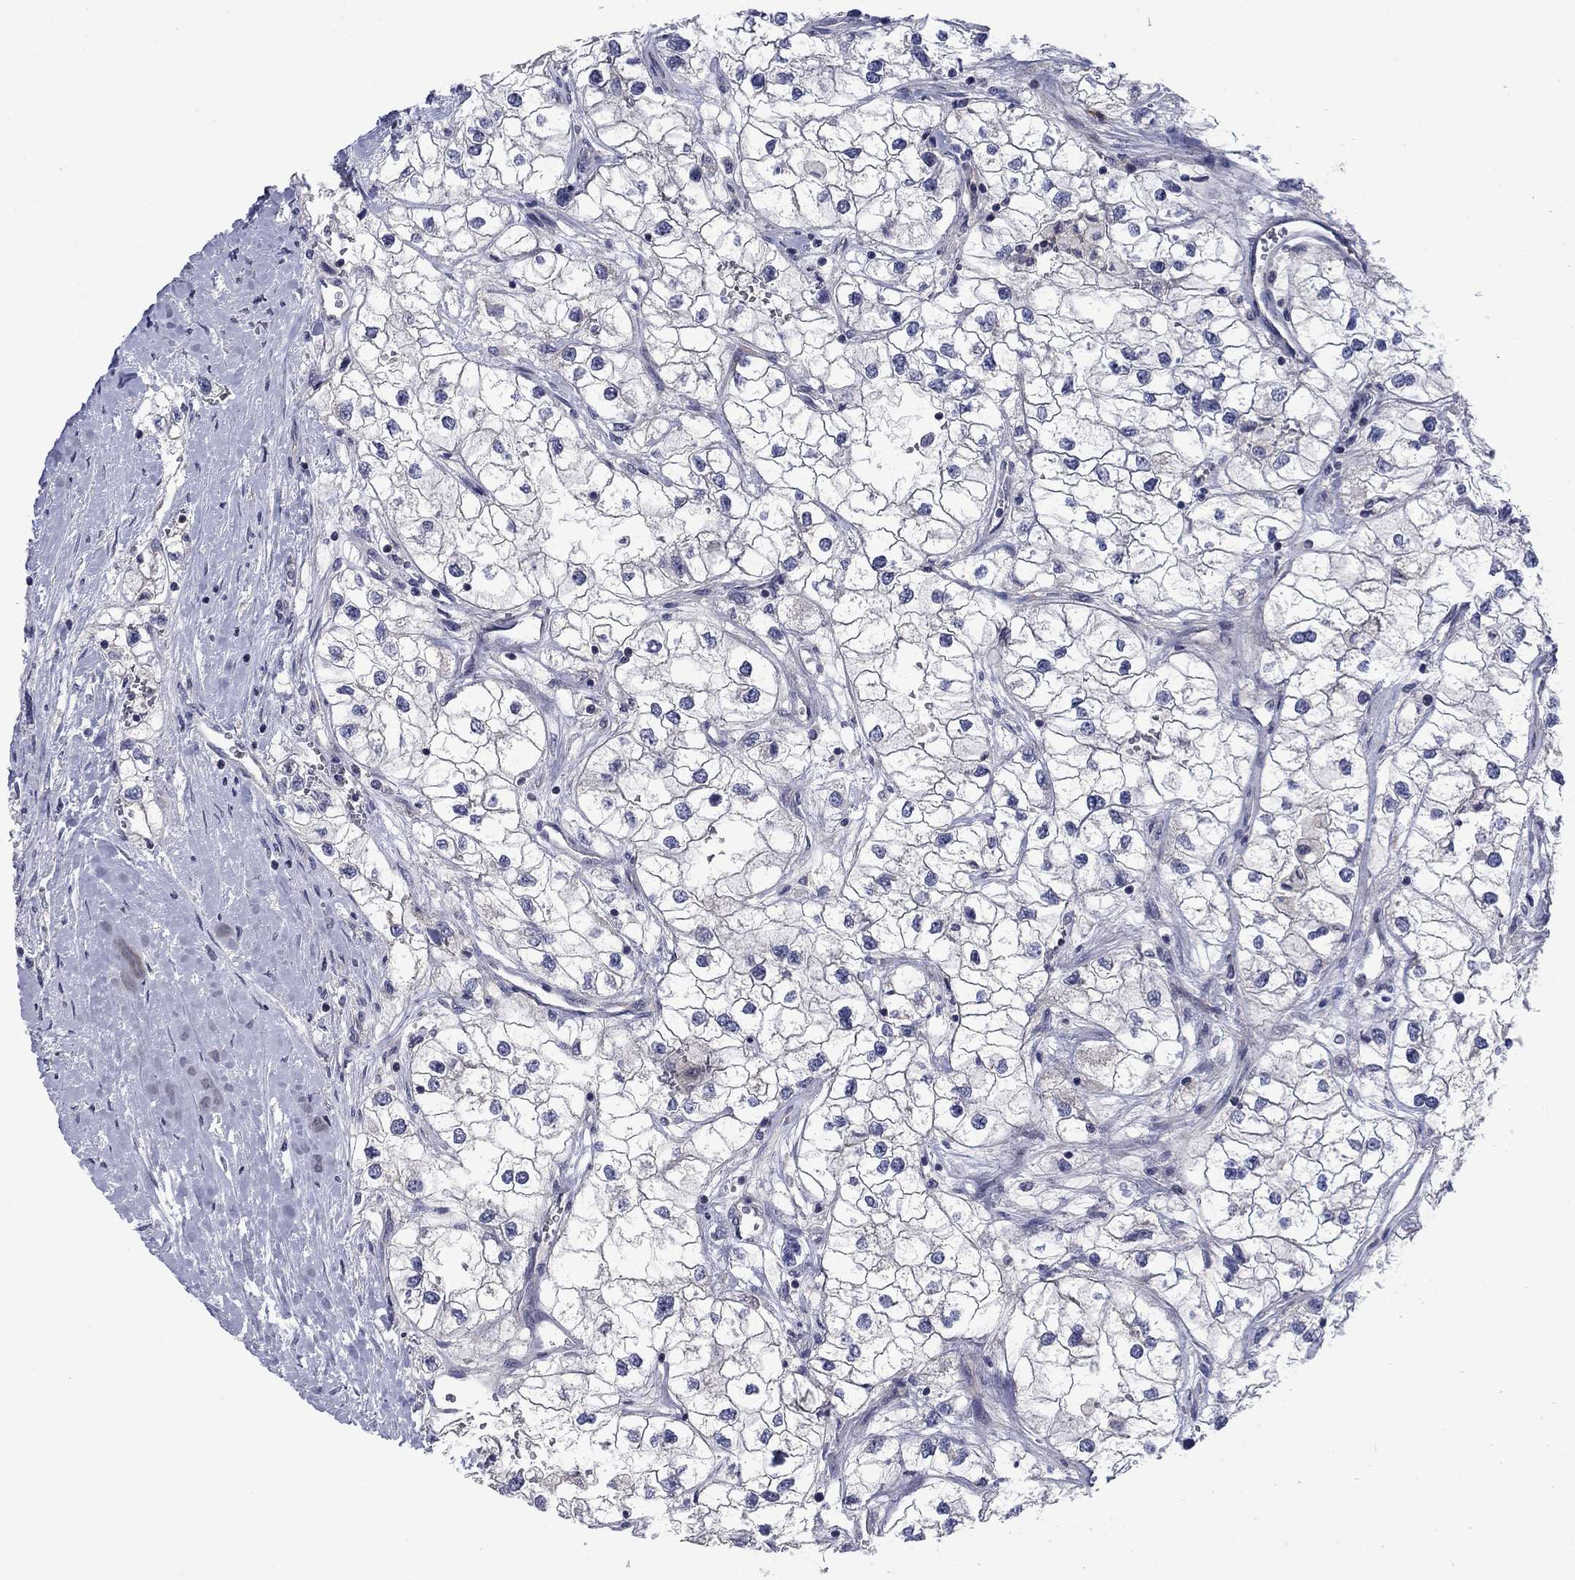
{"staining": {"intensity": "negative", "quantity": "none", "location": "none"}, "tissue": "renal cancer", "cell_type": "Tumor cells", "image_type": "cancer", "snomed": [{"axis": "morphology", "description": "Adenocarcinoma, NOS"}, {"axis": "topography", "description": "Kidney"}], "caption": "There is no significant expression in tumor cells of renal cancer (adenocarcinoma).", "gene": "KIF15", "patient": {"sex": "male", "age": 59}}